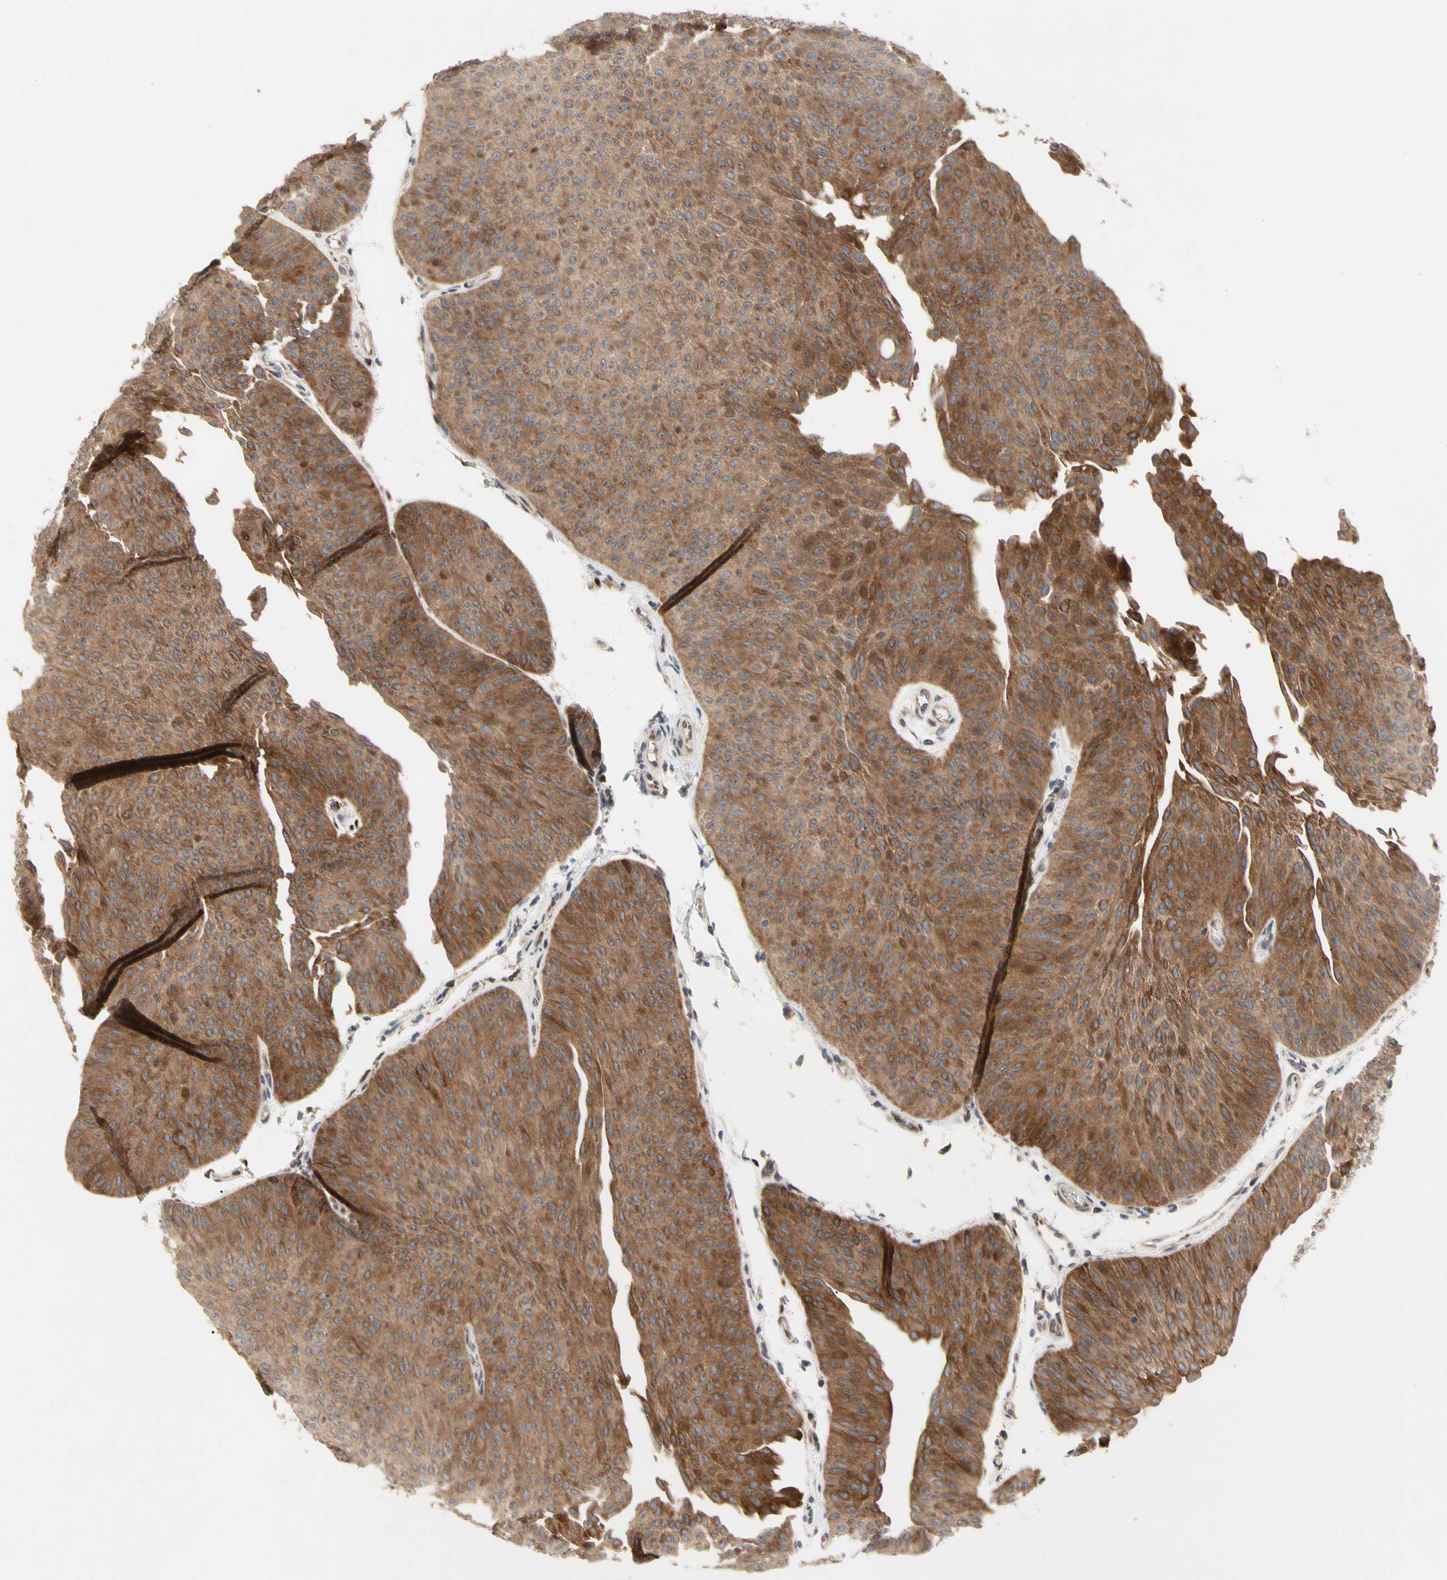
{"staining": {"intensity": "strong", "quantity": ">75%", "location": "cytoplasmic/membranous"}, "tissue": "urothelial cancer", "cell_type": "Tumor cells", "image_type": "cancer", "snomed": [{"axis": "morphology", "description": "Urothelial carcinoma, Low grade"}, {"axis": "topography", "description": "Urinary bladder"}], "caption": "Brown immunohistochemical staining in low-grade urothelial carcinoma displays strong cytoplasmic/membranous expression in approximately >75% of tumor cells.", "gene": "HMGCR", "patient": {"sex": "female", "age": 60}}